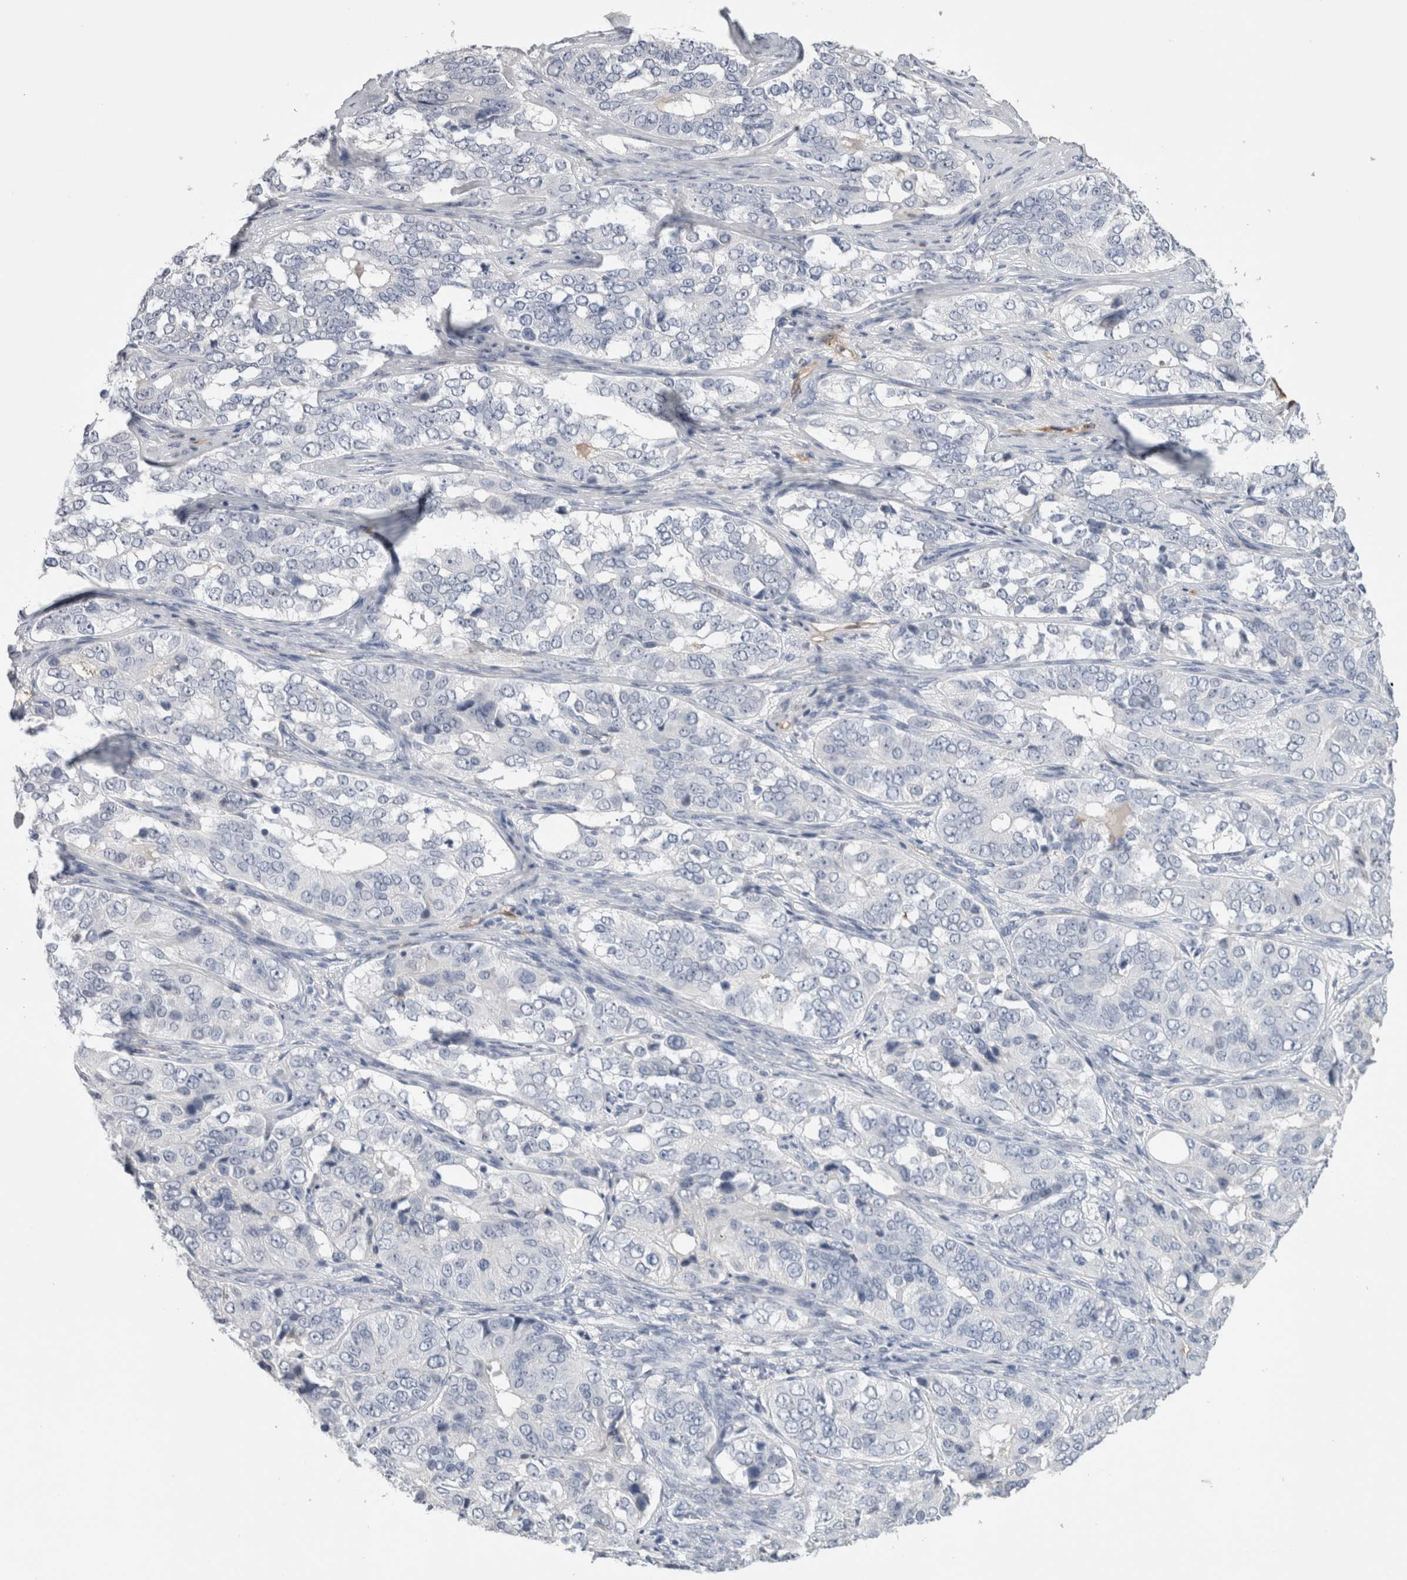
{"staining": {"intensity": "negative", "quantity": "none", "location": "none"}, "tissue": "ovarian cancer", "cell_type": "Tumor cells", "image_type": "cancer", "snomed": [{"axis": "morphology", "description": "Carcinoma, endometroid"}, {"axis": "topography", "description": "Ovary"}], "caption": "This is an IHC image of human ovarian endometroid carcinoma. There is no expression in tumor cells.", "gene": "FABP4", "patient": {"sex": "female", "age": 51}}